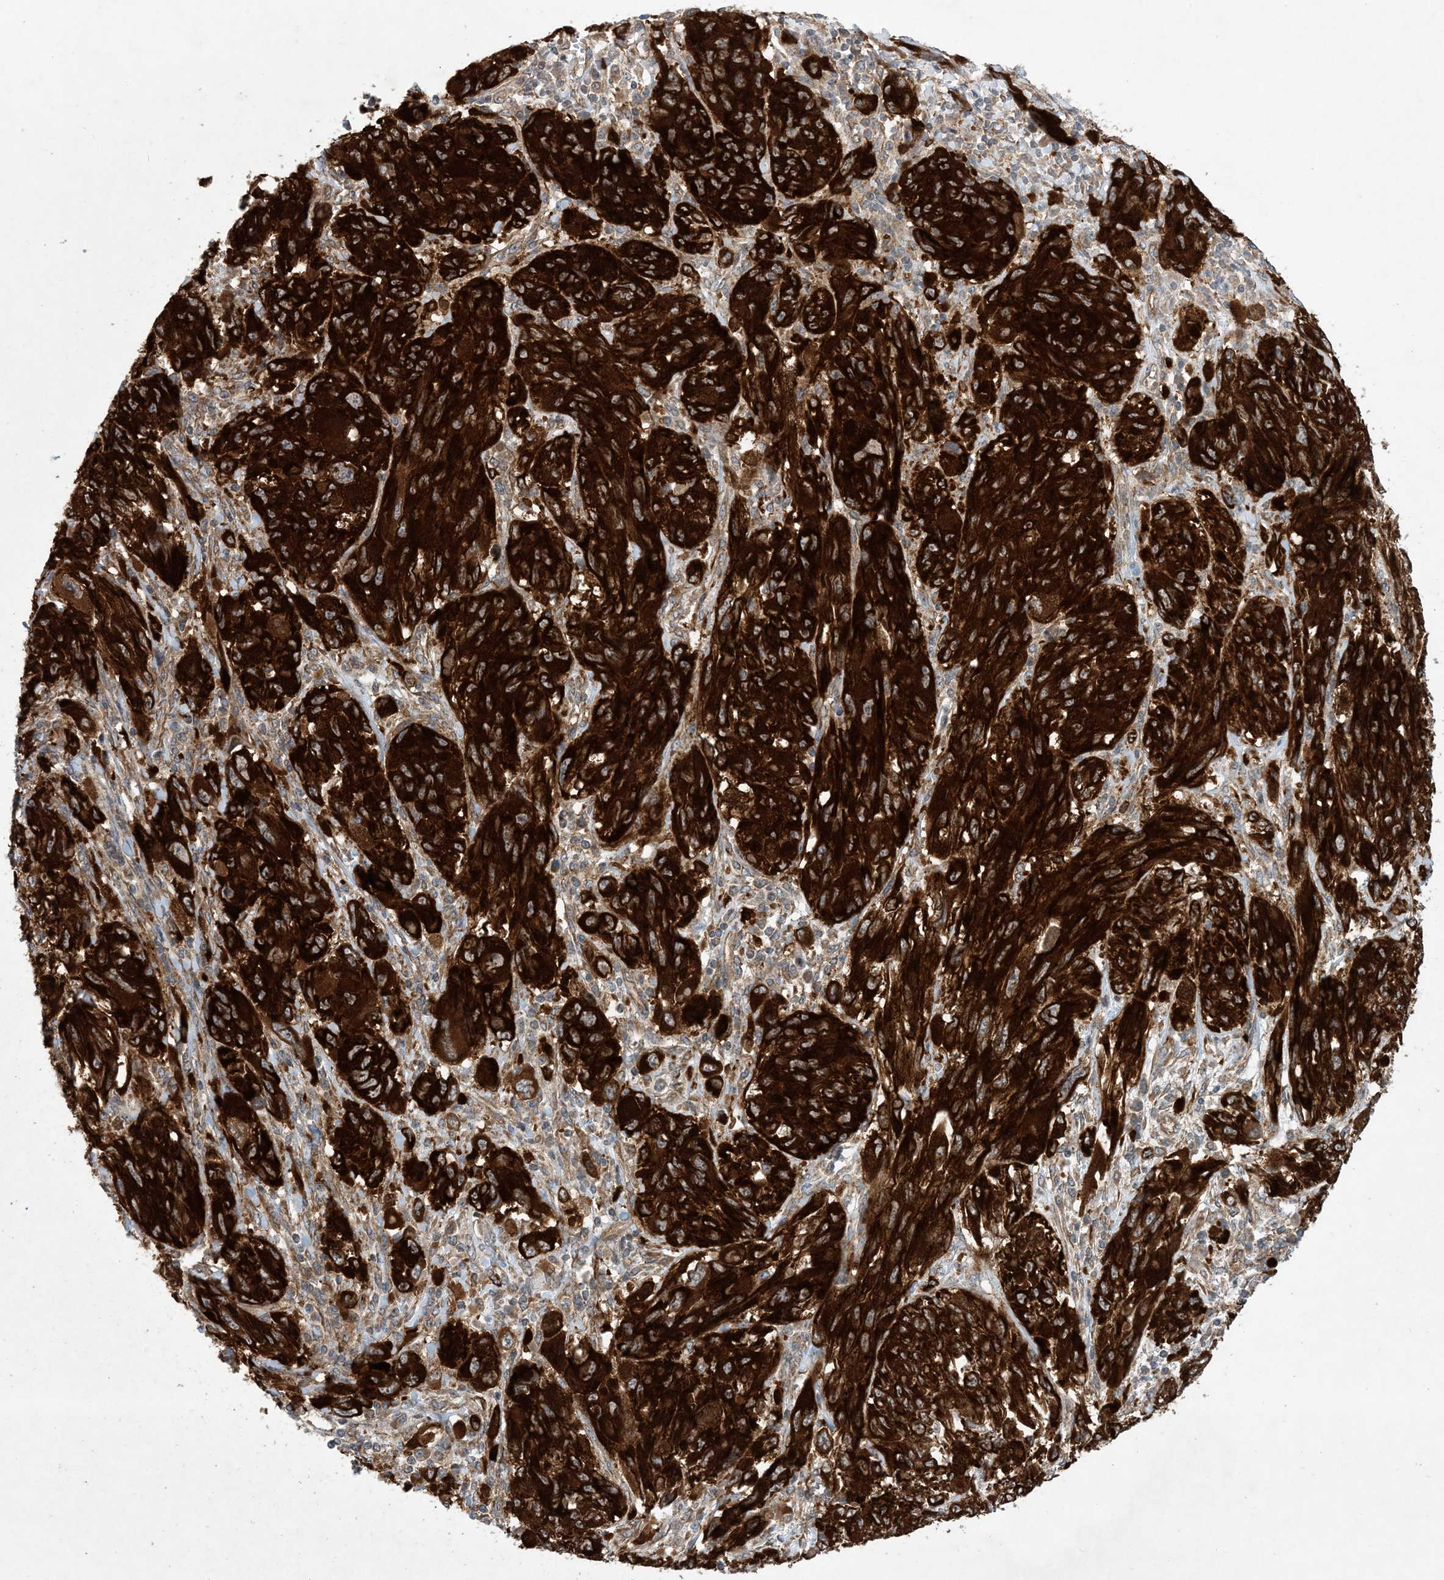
{"staining": {"intensity": "strong", "quantity": ">75%", "location": "cytoplasmic/membranous"}, "tissue": "melanoma", "cell_type": "Tumor cells", "image_type": "cancer", "snomed": [{"axis": "morphology", "description": "Malignant melanoma, NOS"}, {"axis": "topography", "description": "Skin"}], "caption": "Tumor cells demonstrate high levels of strong cytoplasmic/membranous expression in about >75% of cells in human malignant melanoma.", "gene": "EHBP1", "patient": {"sex": "female", "age": 91}}